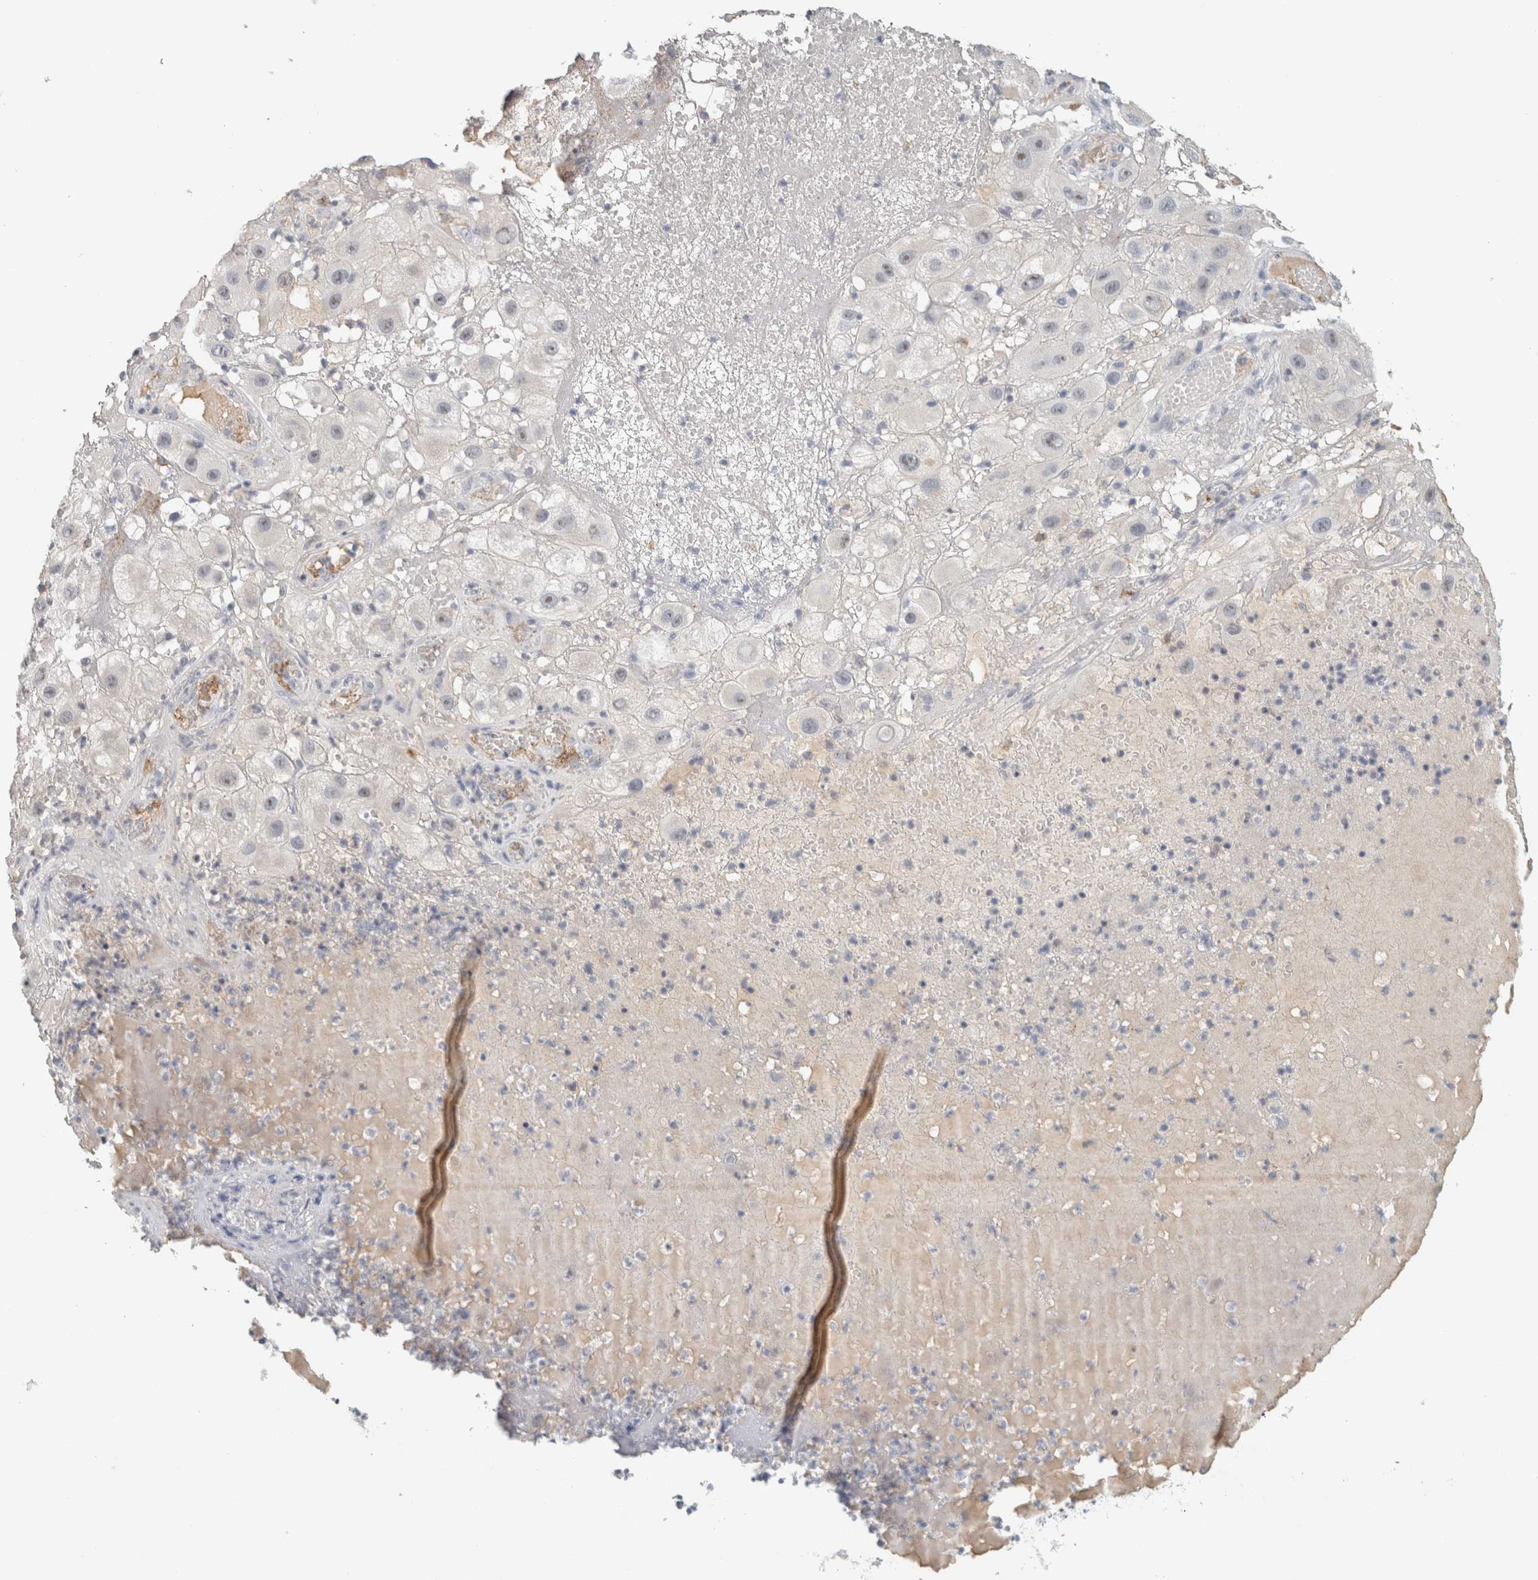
{"staining": {"intensity": "negative", "quantity": "none", "location": "none"}, "tissue": "melanoma", "cell_type": "Tumor cells", "image_type": "cancer", "snomed": [{"axis": "morphology", "description": "Malignant melanoma, NOS"}, {"axis": "topography", "description": "Skin"}], "caption": "Tumor cells show no significant staining in malignant melanoma. (Brightfield microscopy of DAB immunohistochemistry (IHC) at high magnification).", "gene": "CD36", "patient": {"sex": "female", "age": 81}}